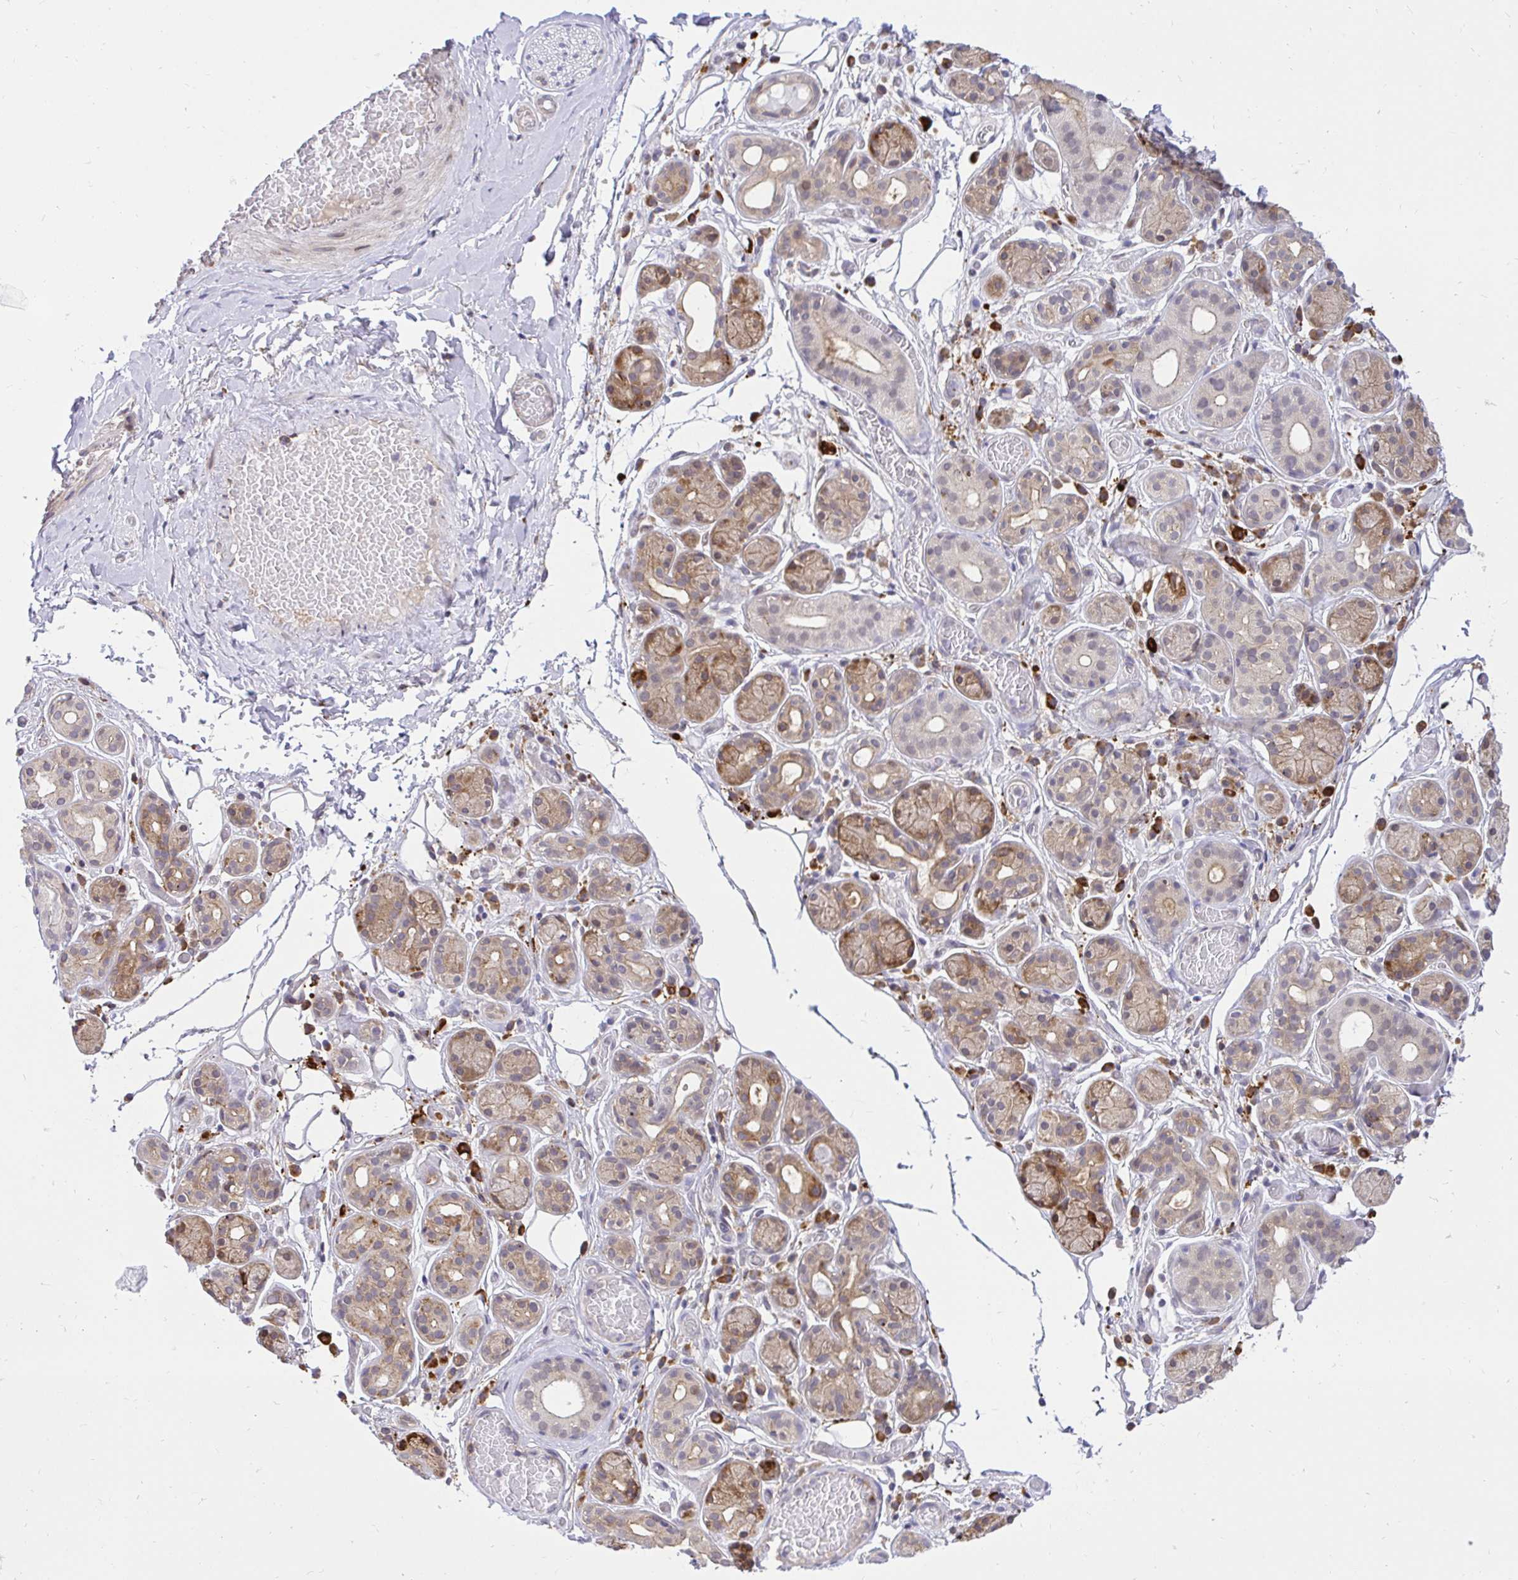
{"staining": {"intensity": "strong", "quantity": ">75%", "location": "cytoplasmic/membranous"}, "tissue": "salivary gland", "cell_type": "Glandular cells", "image_type": "normal", "snomed": [{"axis": "morphology", "description": "Normal tissue, NOS"}, {"axis": "topography", "description": "Salivary gland"}, {"axis": "topography", "description": "Peripheral nerve tissue"}], "caption": "Protein staining of benign salivary gland demonstrates strong cytoplasmic/membranous positivity in about >75% of glandular cells. Using DAB (3,3'-diaminobenzidine) (brown) and hematoxylin (blue) stains, captured at high magnification using brightfield microscopy.", "gene": "NAALAD2", "patient": {"sex": "male", "age": 71}}